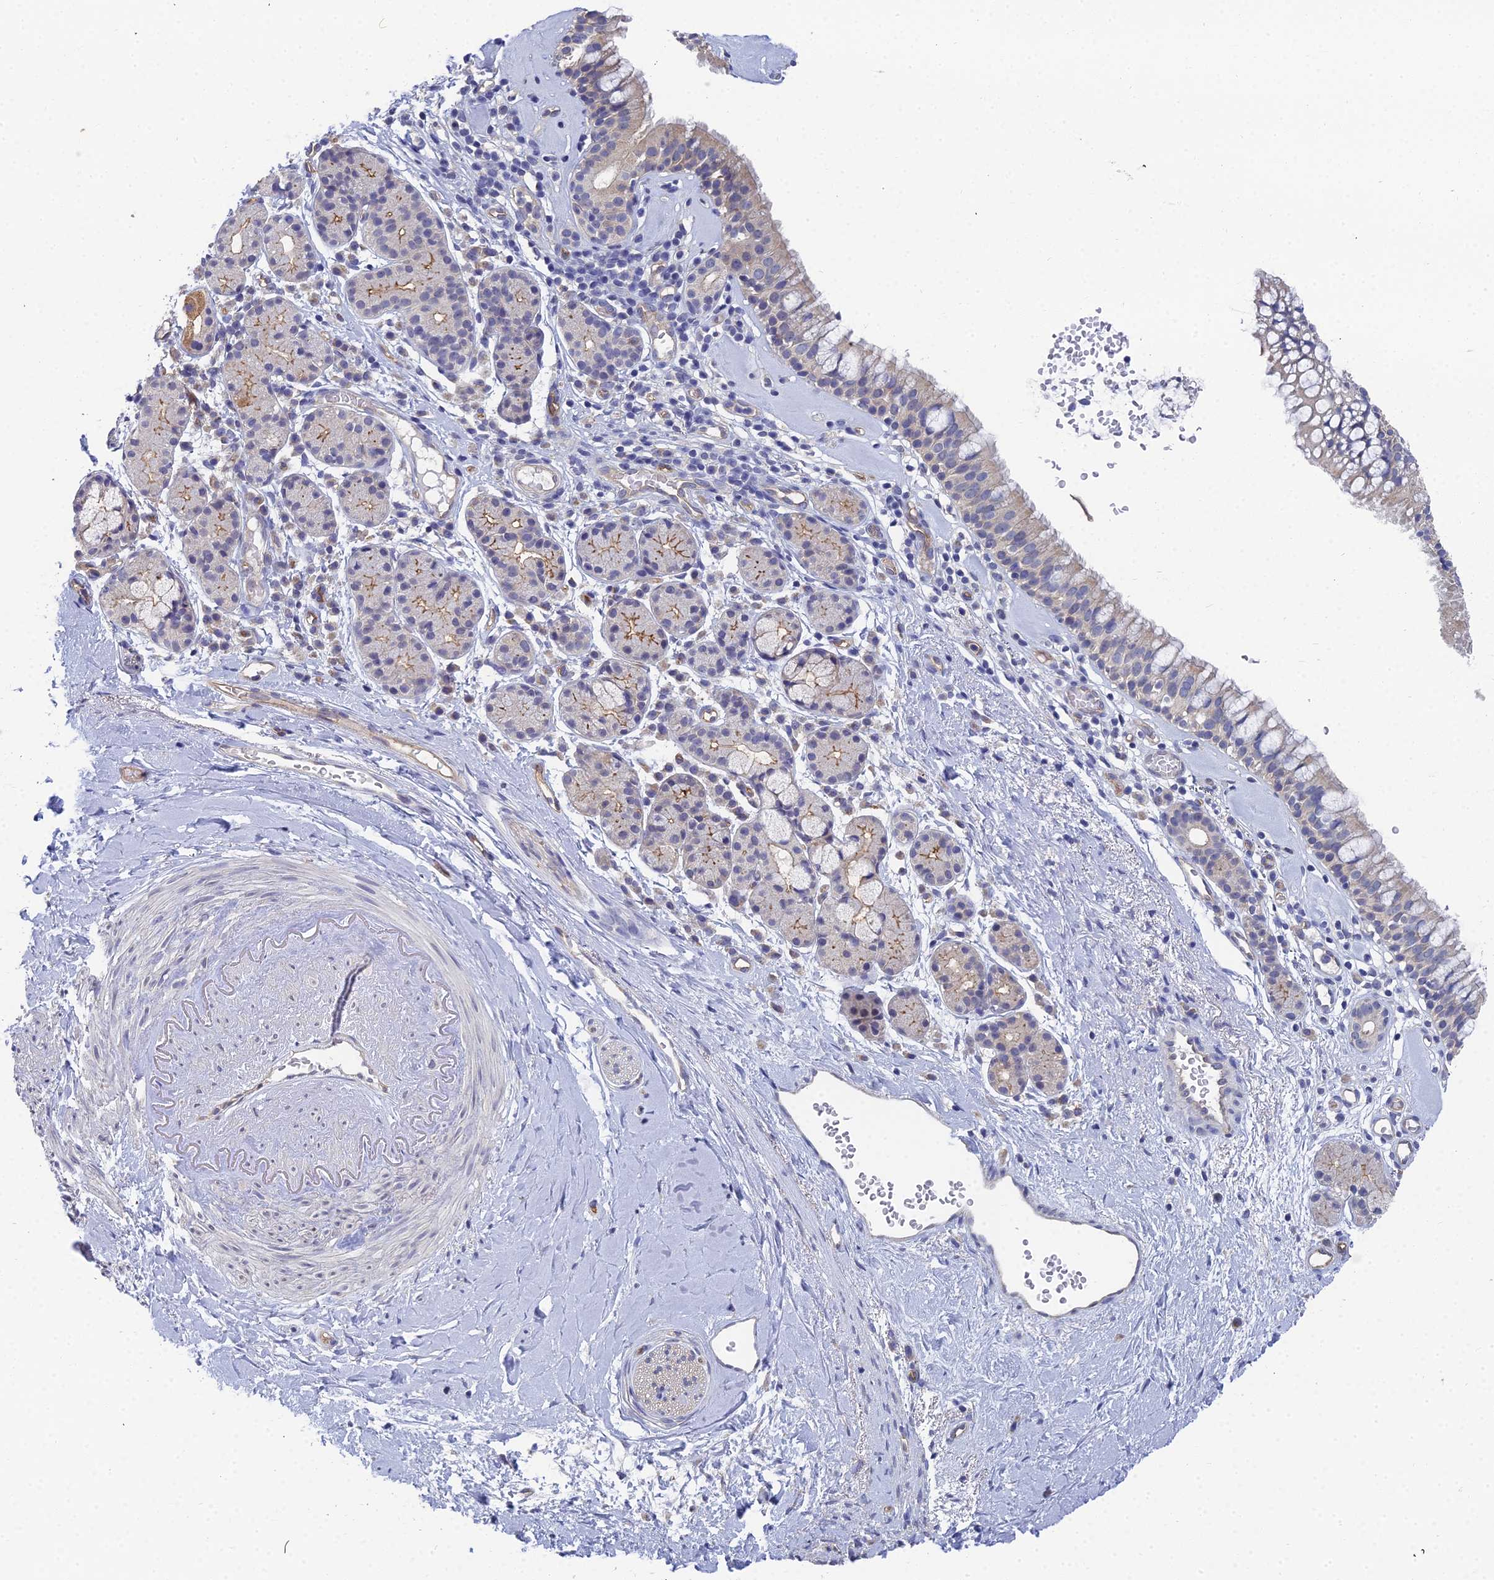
{"staining": {"intensity": "negative", "quantity": "none", "location": "none"}, "tissue": "nasopharynx", "cell_type": "Respiratory epithelial cells", "image_type": "normal", "snomed": [{"axis": "morphology", "description": "Normal tissue, NOS"}, {"axis": "topography", "description": "Nasopharynx"}], "caption": "Image shows no significant protein staining in respiratory epithelial cells of normal nasopharynx.", "gene": "RDX", "patient": {"sex": "male", "age": 82}}